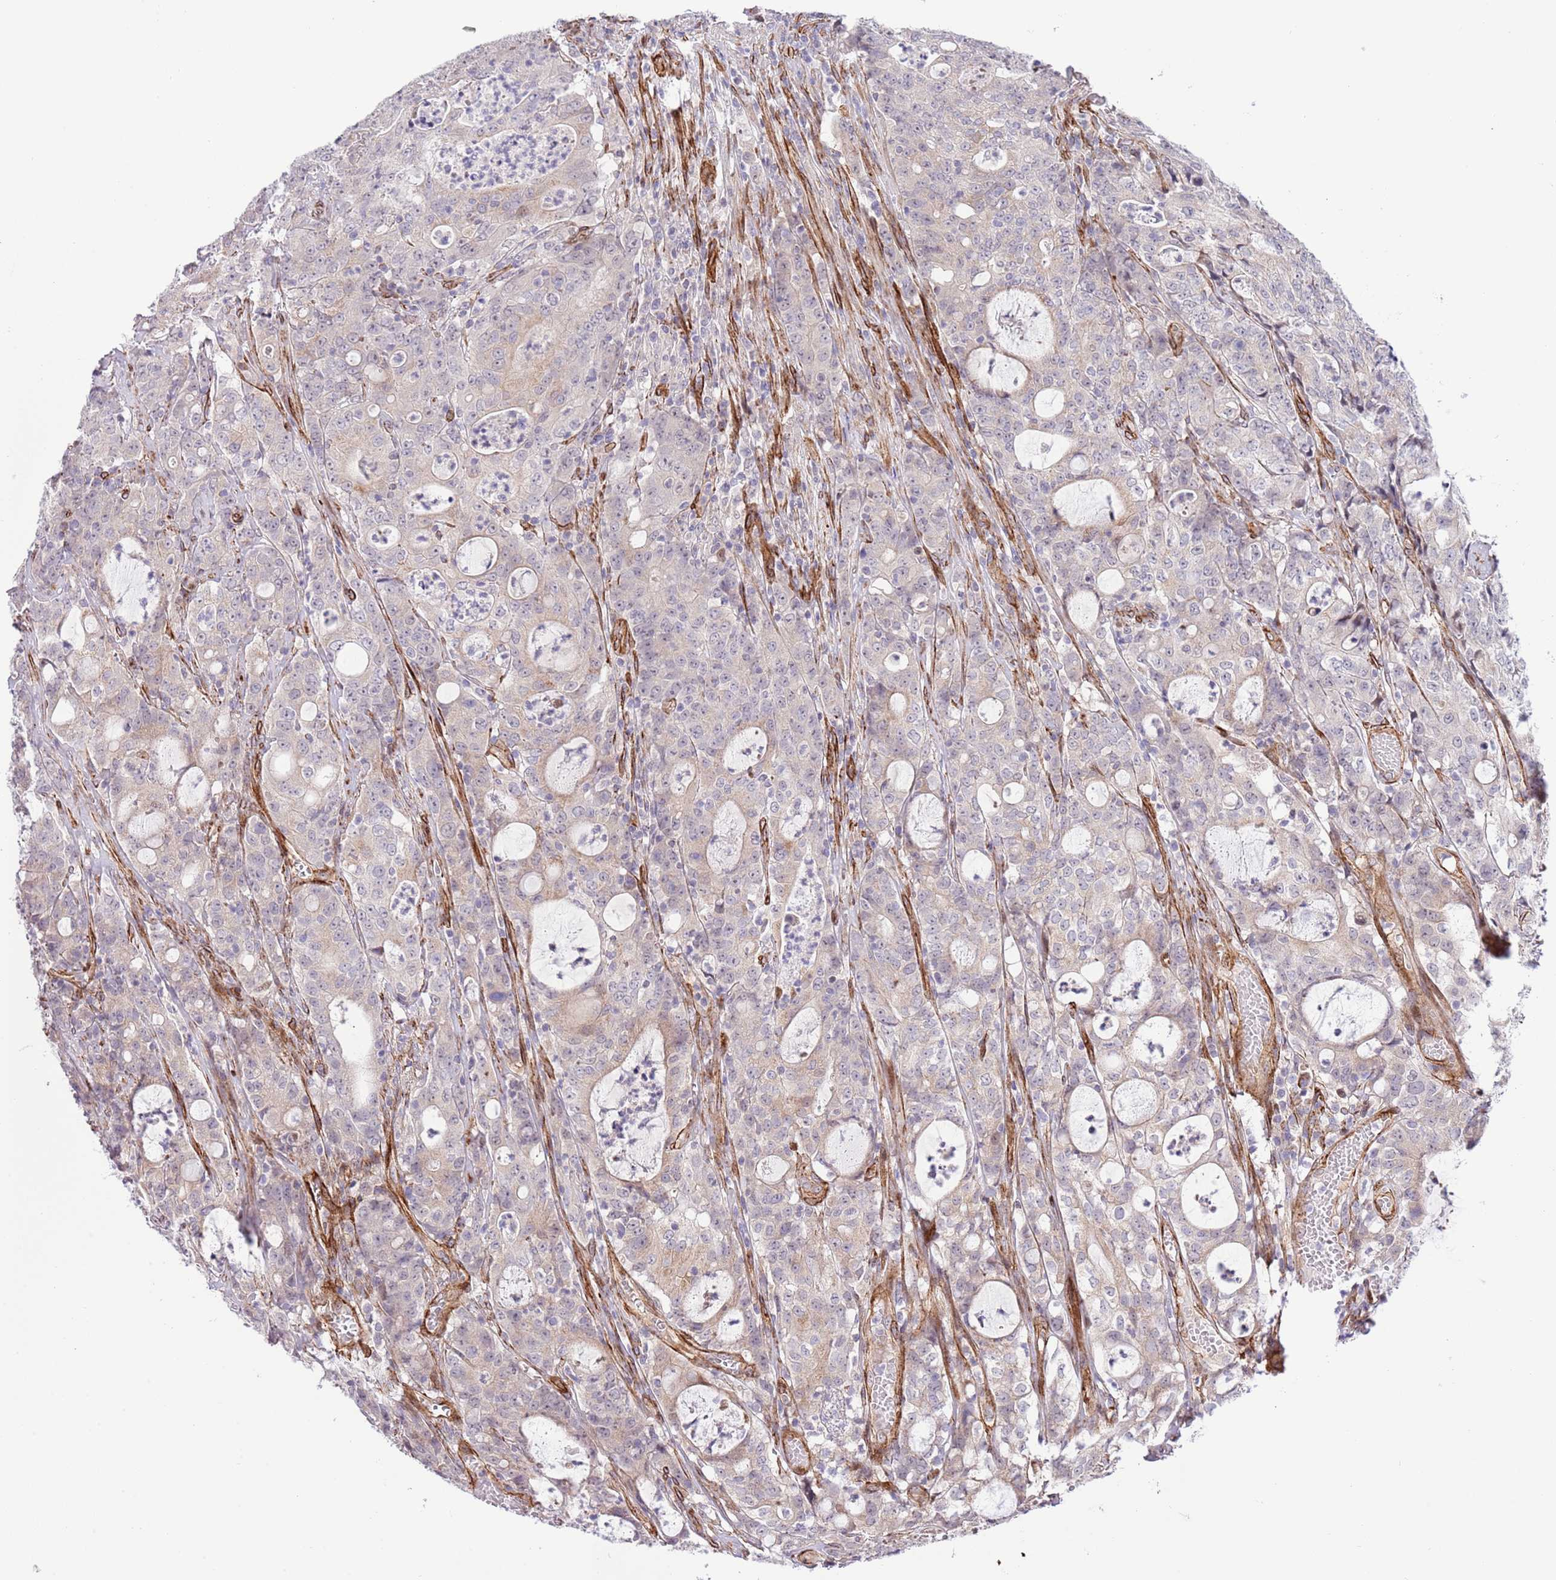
{"staining": {"intensity": "negative", "quantity": "none", "location": "none"}, "tissue": "colorectal cancer", "cell_type": "Tumor cells", "image_type": "cancer", "snomed": [{"axis": "morphology", "description": "Adenocarcinoma, NOS"}, {"axis": "topography", "description": "Colon"}], "caption": "Colorectal cancer stained for a protein using immunohistochemistry (IHC) demonstrates no expression tumor cells.", "gene": "NEK3", "patient": {"sex": "male", "age": 83}}